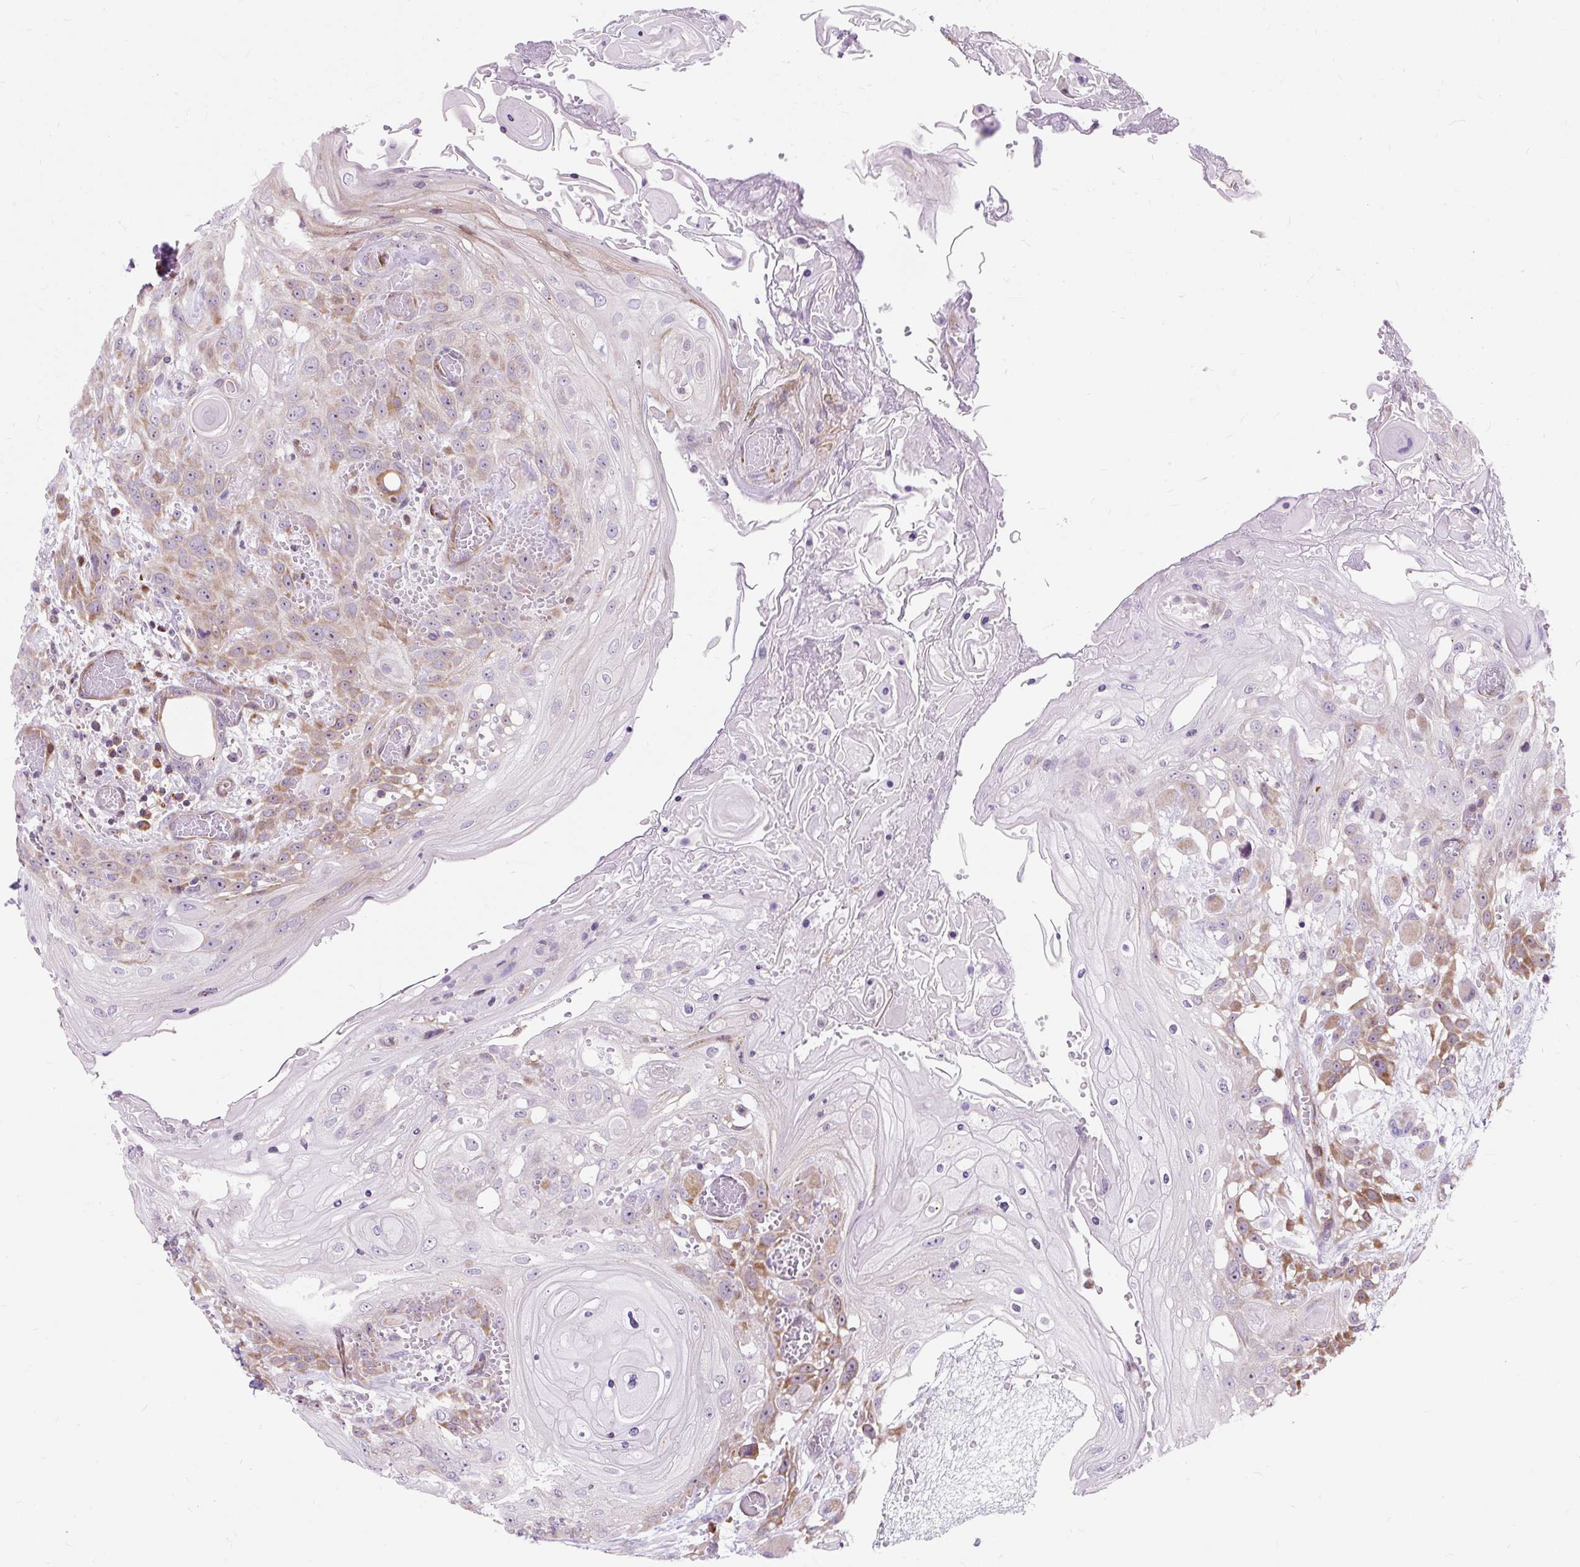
{"staining": {"intensity": "moderate", "quantity": "25%-75%", "location": "cytoplasmic/membranous"}, "tissue": "head and neck cancer", "cell_type": "Tumor cells", "image_type": "cancer", "snomed": [{"axis": "morphology", "description": "Squamous cell carcinoma, NOS"}, {"axis": "topography", "description": "Head-Neck"}], "caption": "Tumor cells reveal moderate cytoplasmic/membranous staining in approximately 25%-75% of cells in head and neck cancer.", "gene": "CISD3", "patient": {"sex": "female", "age": 43}}